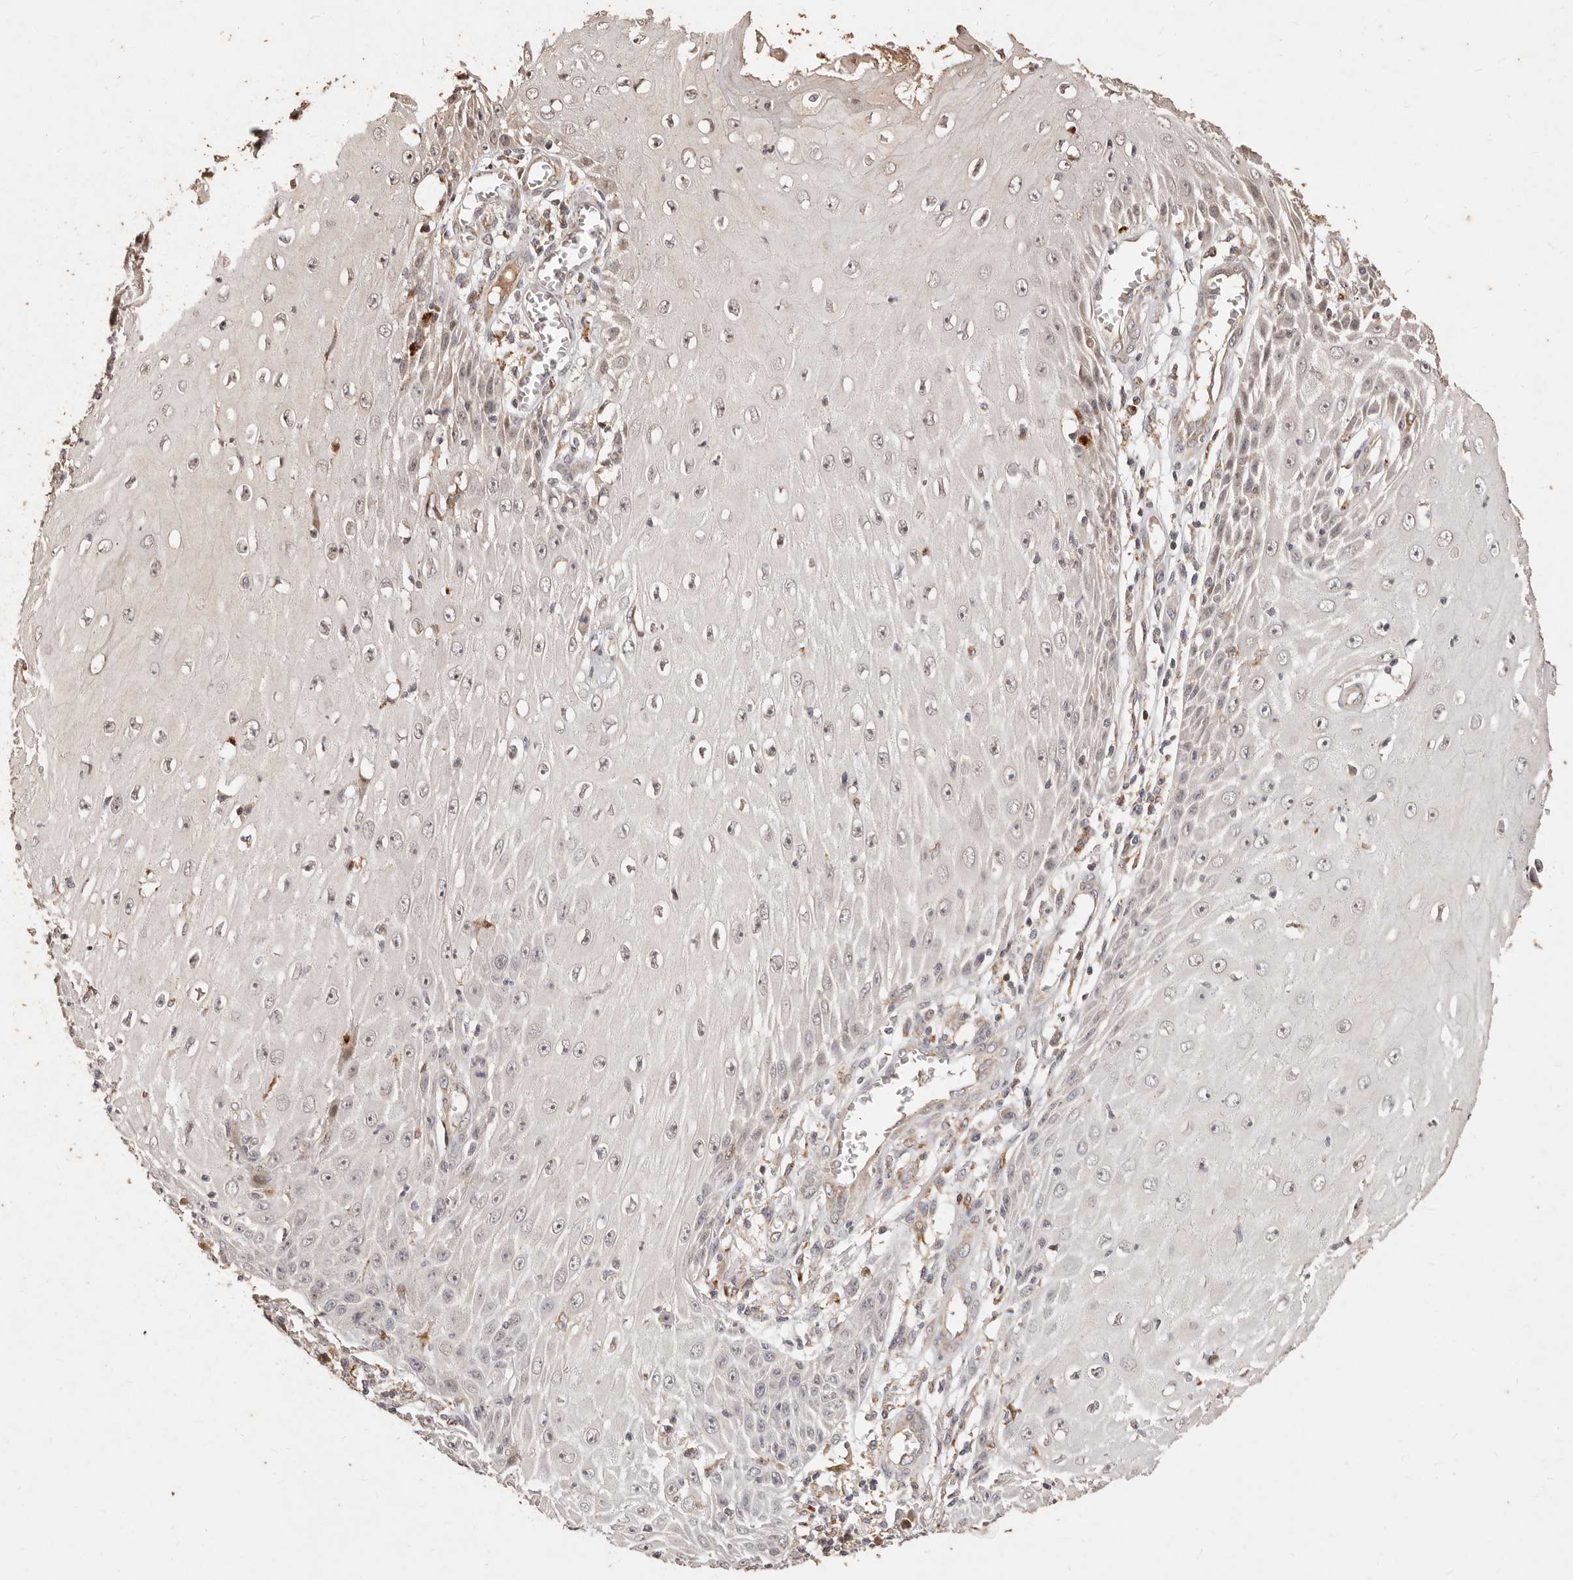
{"staining": {"intensity": "negative", "quantity": "none", "location": "none"}, "tissue": "skin cancer", "cell_type": "Tumor cells", "image_type": "cancer", "snomed": [{"axis": "morphology", "description": "Squamous cell carcinoma, NOS"}, {"axis": "topography", "description": "Skin"}], "caption": "This is an immunohistochemistry (IHC) histopathology image of skin squamous cell carcinoma. There is no positivity in tumor cells.", "gene": "KIF9", "patient": {"sex": "female", "age": 73}}